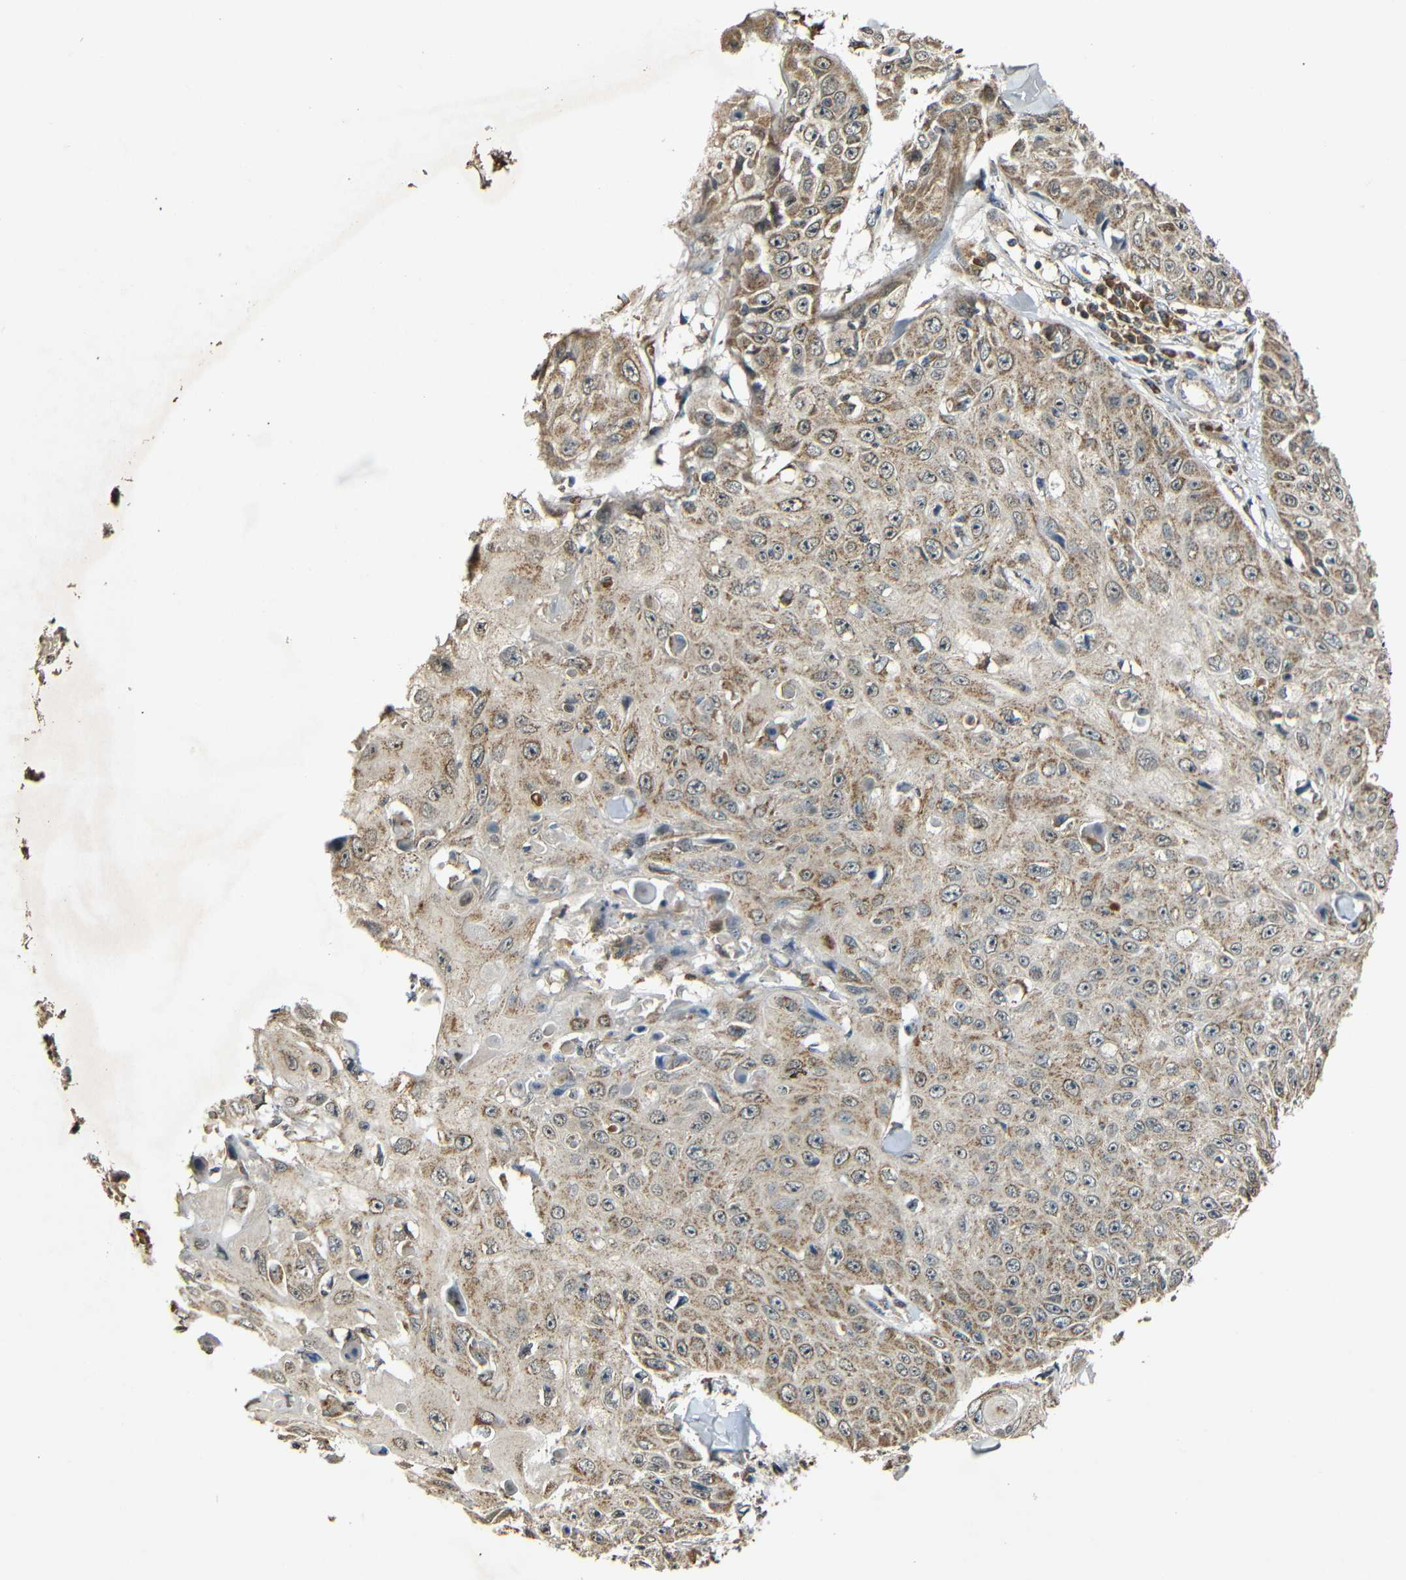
{"staining": {"intensity": "moderate", "quantity": ">75%", "location": "cytoplasmic/membranous"}, "tissue": "skin cancer", "cell_type": "Tumor cells", "image_type": "cancer", "snomed": [{"axis": "morphology", "description": "Squamous cell carcinoma, NOS"}, {"axis": "topography", "description": "Skin"}], "caption": "Immunohistochemical staining of human skin cancer (squamous cell carcinoma) shows moderate cytoplasmic/membranous protein positivity in about >75% of tumor cells.", "gene": "KAZALD1", "patient": {"sex": "male", "age": 86}}